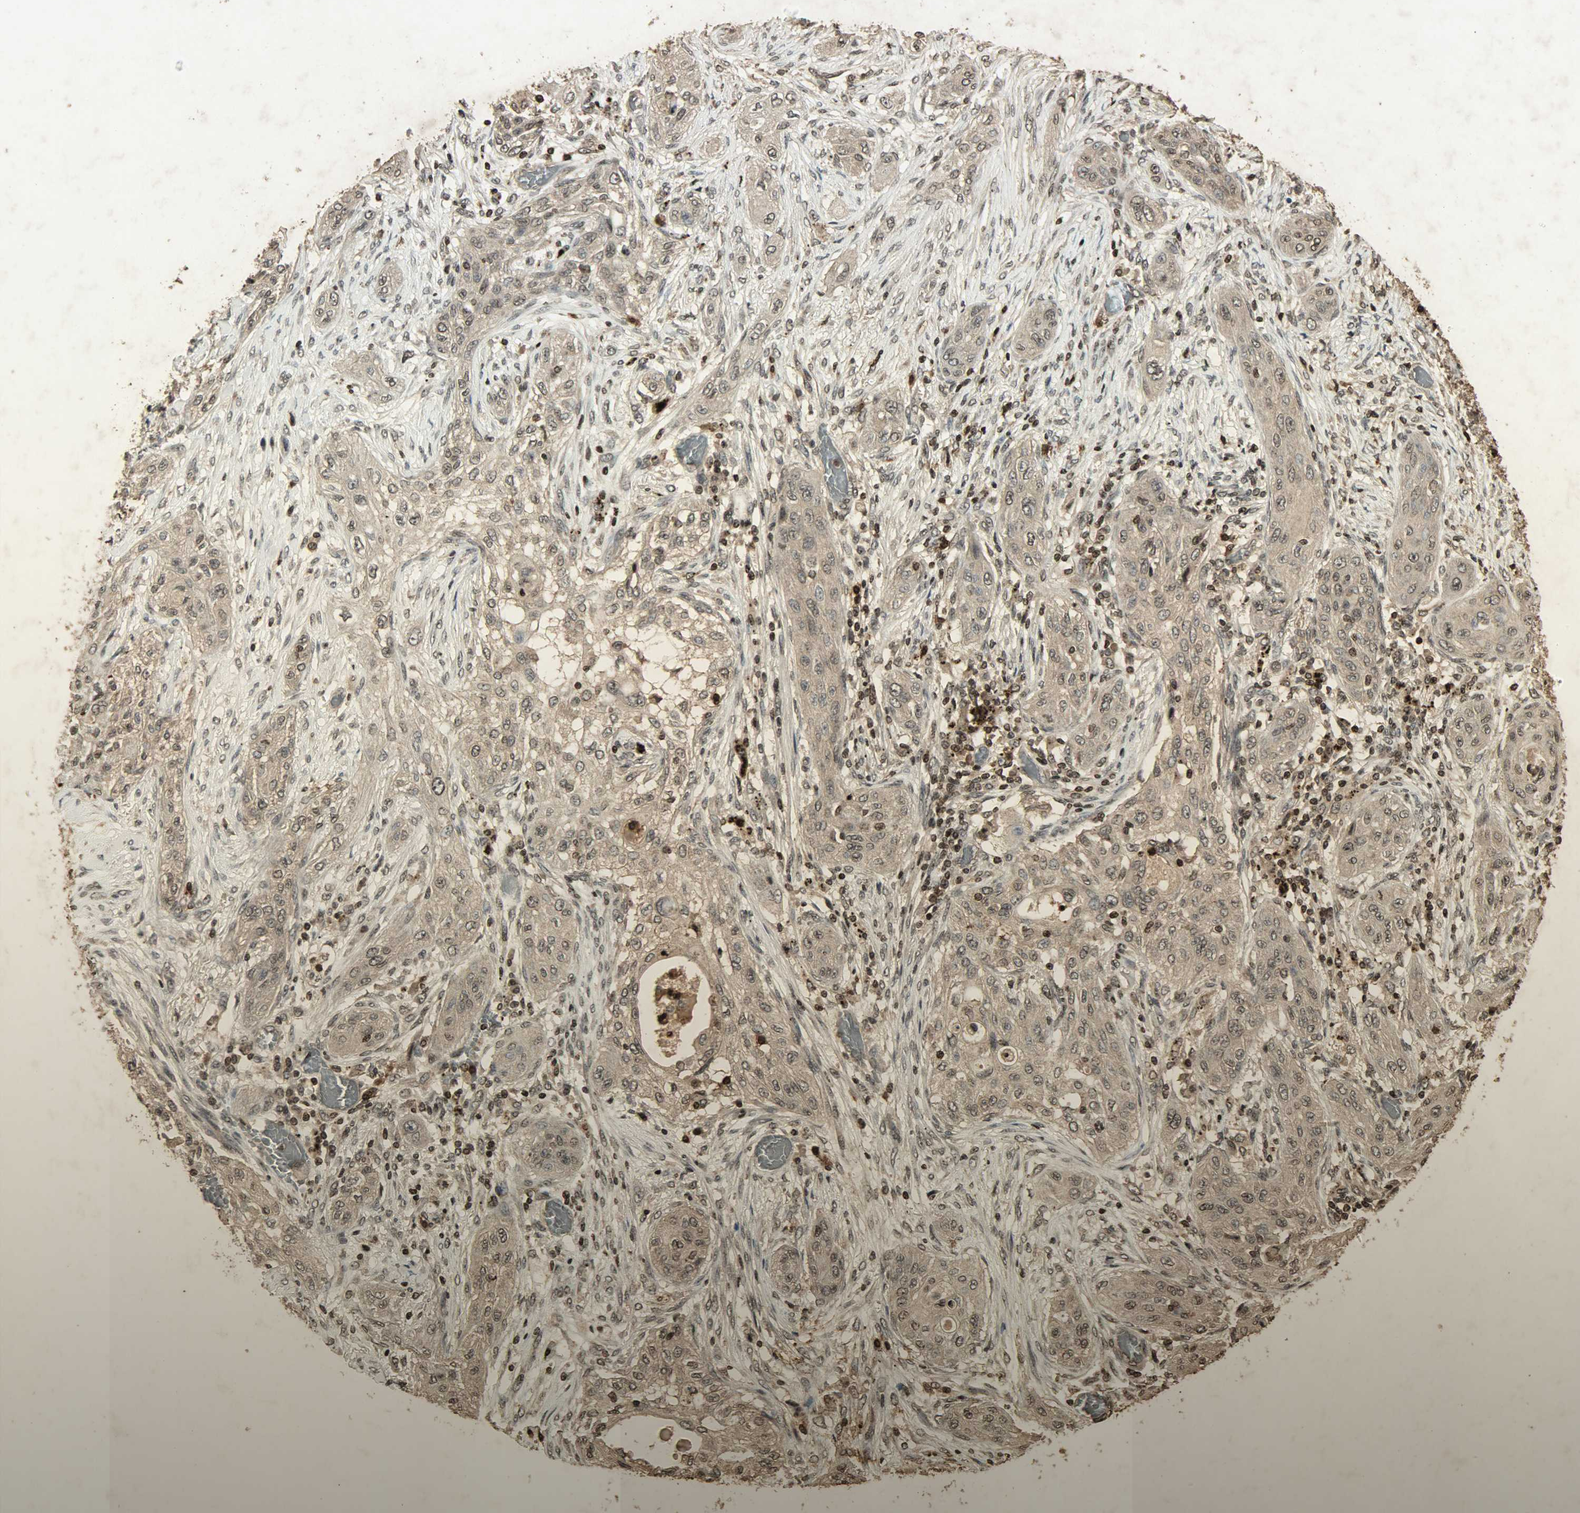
{"staining": {"intensity": "weak", "quantity": ">75%", "location": "cytoplasmic/membranous,nuclear"}, "tissue": "lung cancer", "cell_type": "Tumor cells", "image_type": "cancer", "snomed": [{"axis": "morphology", "description": "Squamous cell carcinoma, NOS"}, {"axis": "topography", "description": "Lung"}], "caption": "A histopathology image of human lung cancer stained for a protein reveals weak cytoplasmic/membranous and nuclear brown staining in tumor cells.", "gene": "PPP3R1", "patient": {"sex": "female", "age": 47}}